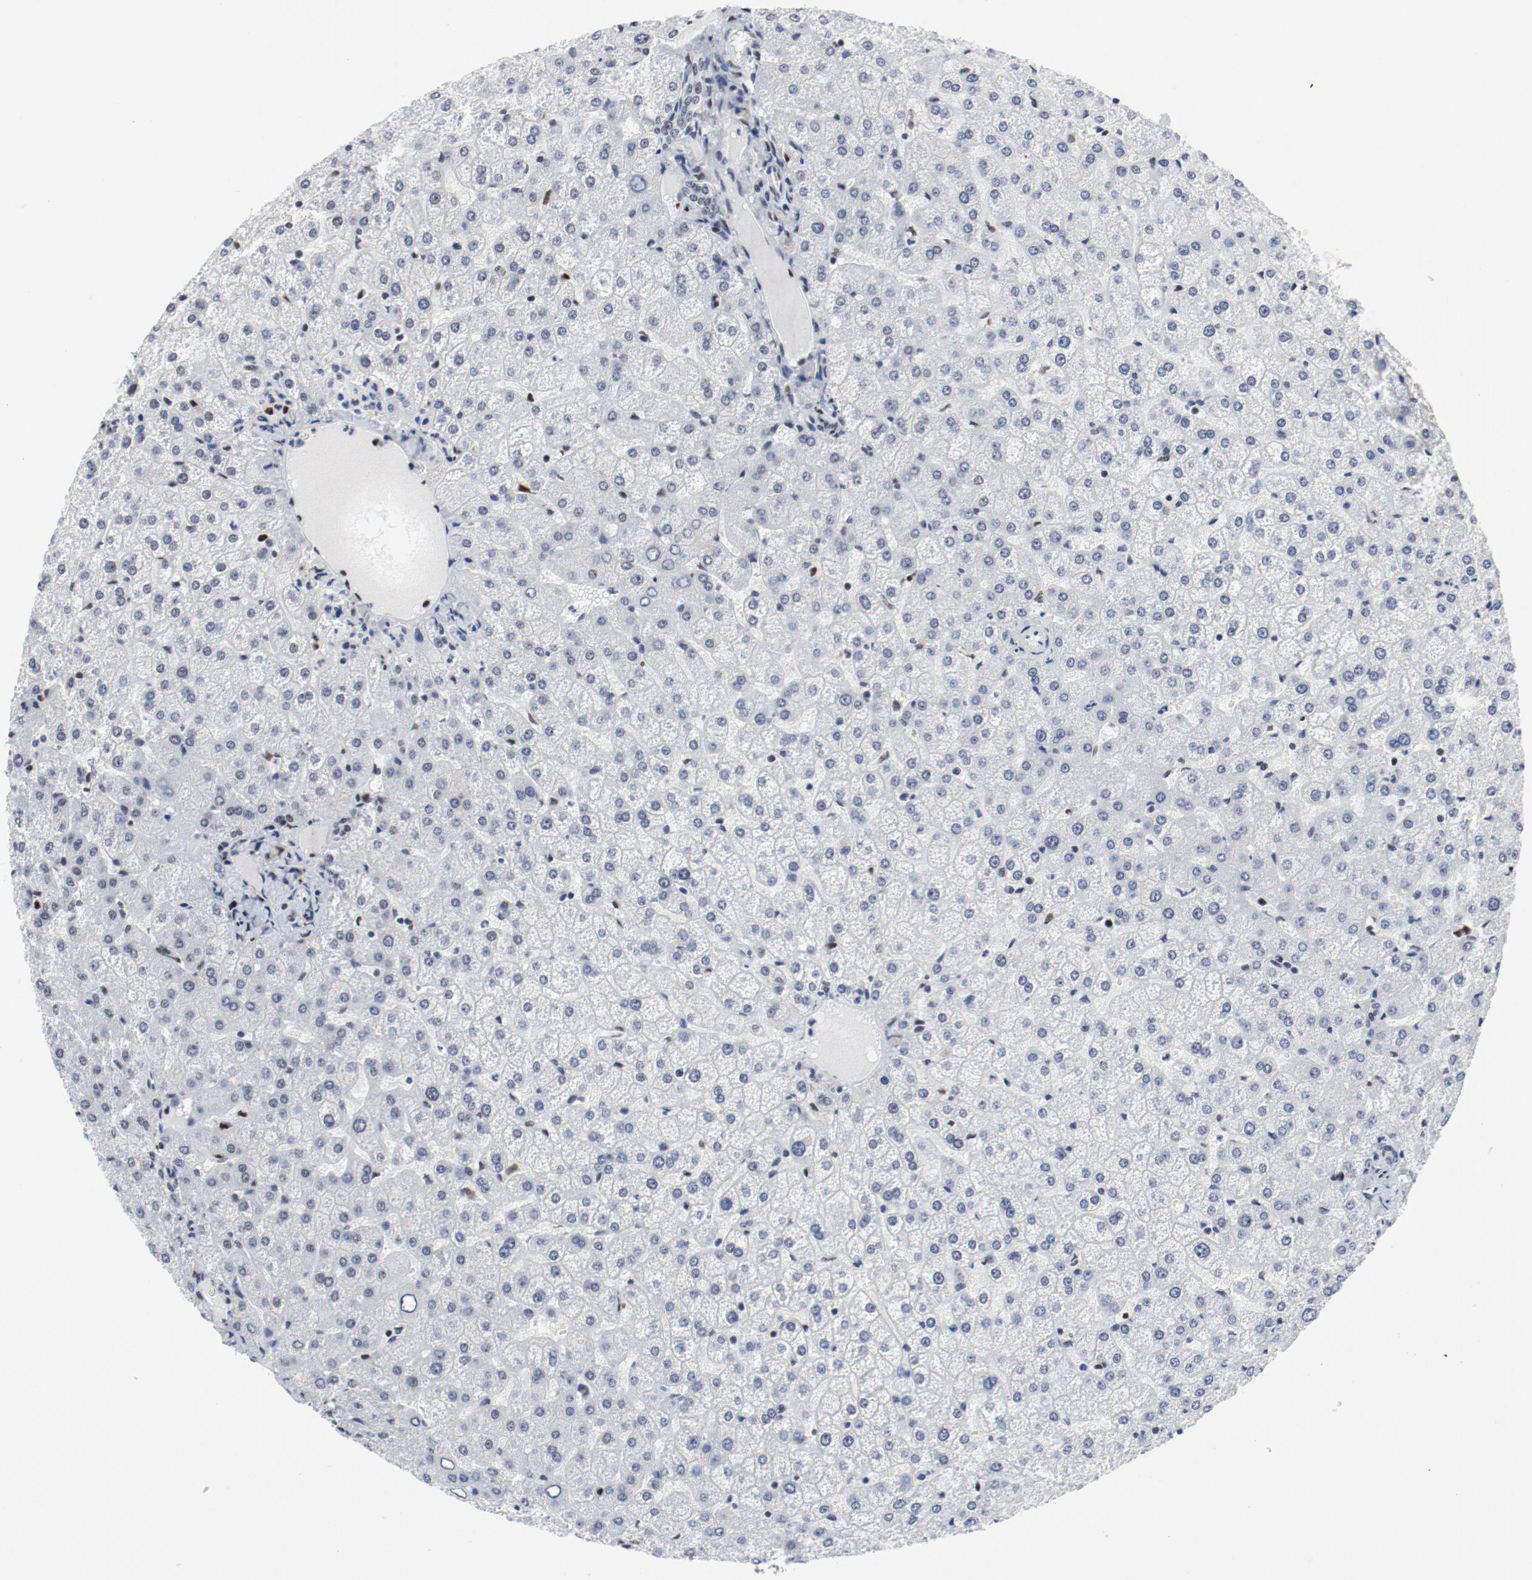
{"staining": {"intensity": "weak", "quantity": "<25%", "location": "nuclear"}, "tissue": "liver", "cell_type": "Cholangiocytes", "image_type": "normal", "snomed": [{"axis": "morphology", "description": "Normal tissue, NOS"}, {"axis": "topography", "description": "Liver"}], "caption": "Immunohistochemistry (IHC) micrograph of normal liver stained for a protein (brown), which exhibits no staining in cholangiocytes.", "gene": "POLD1", "patient": {"sex": "female", "age": 32}}